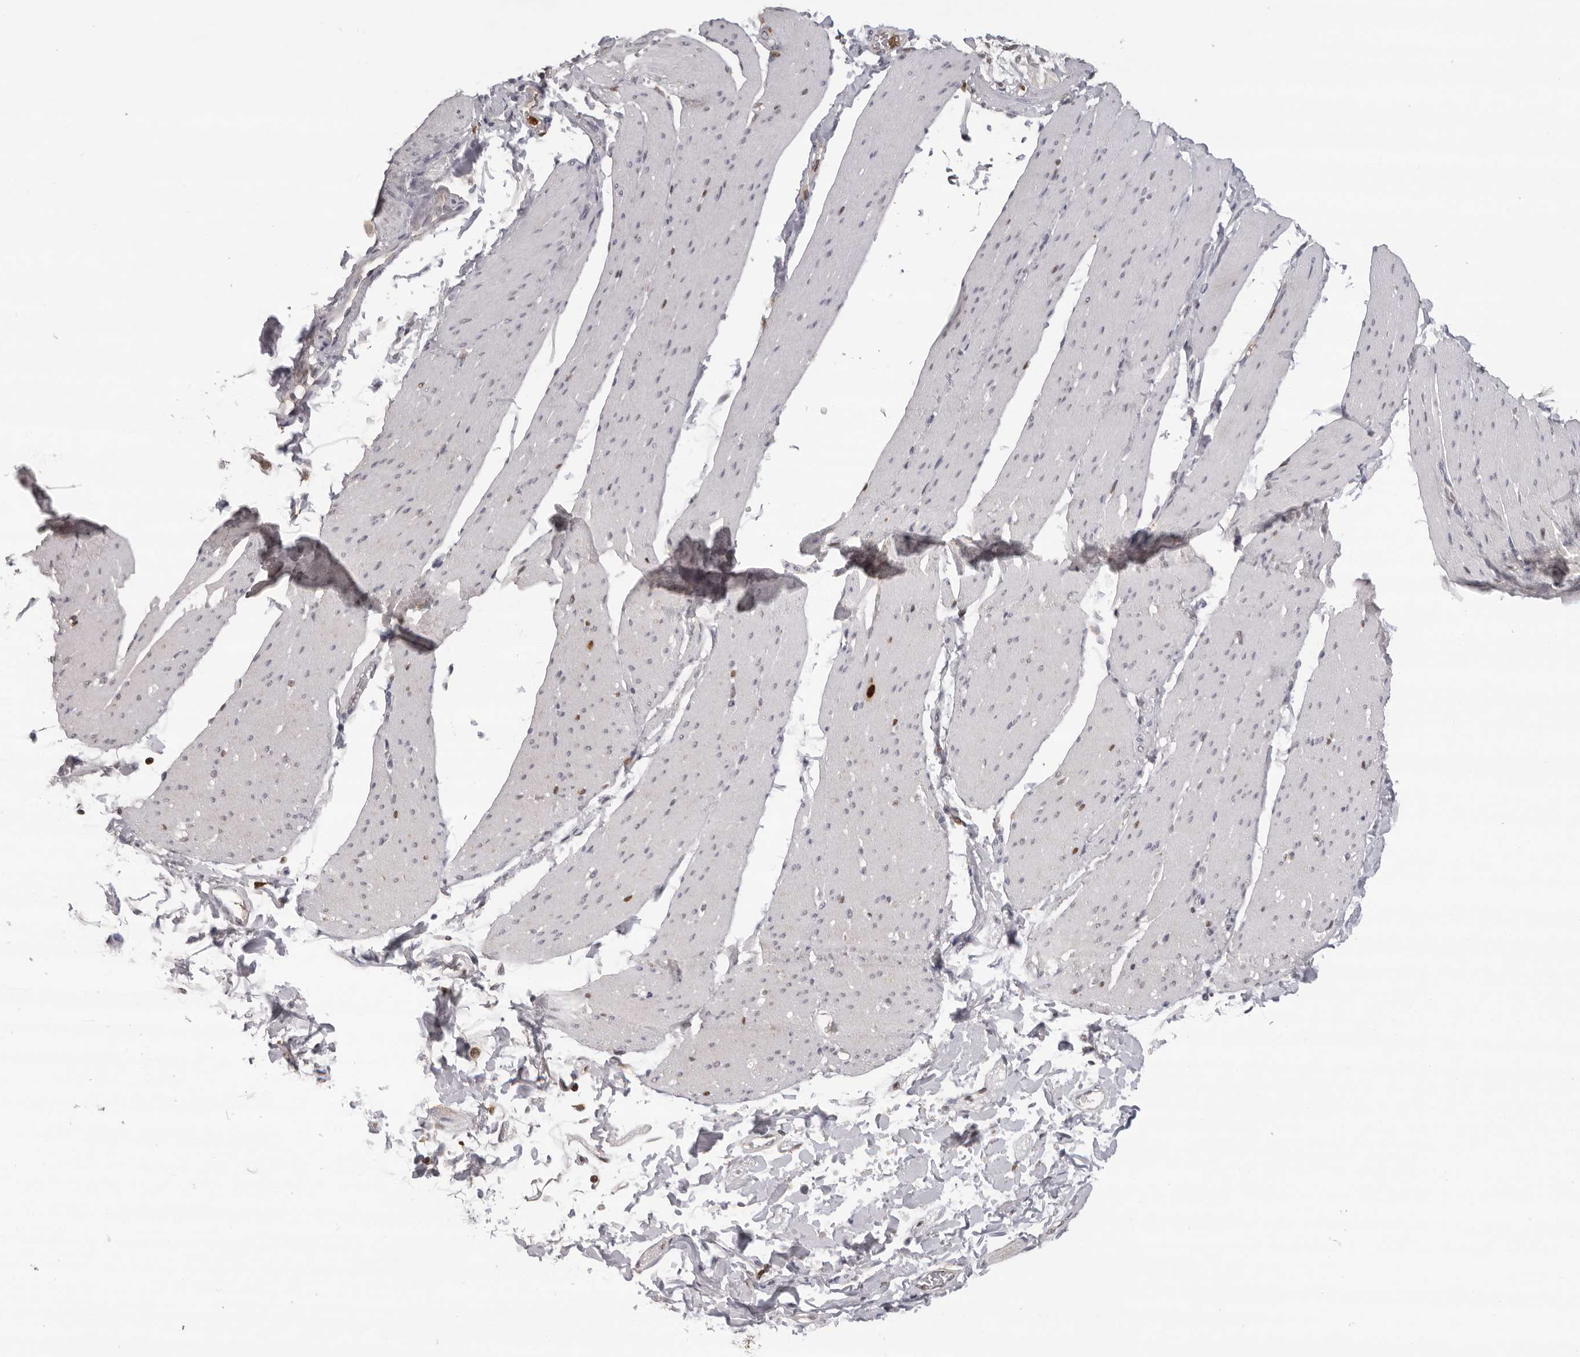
{"staining": {"intensity": "negative", "quantity": "none", "location": "none"}, "tissue": "smooth muscle", "cell_type": "Smooth muscle cells", "image_type": "normal", "snomed": [{"axis": "morphology", "description": "Normal tissue, NOS"}, {"axis": "topography", "description": "Smooth muscle"}, {"axis": "topography", "description": "Small intestine"}], "caption": "This is an immunohistochemistry photomicrograph of normal human smooth muscle. There is no expression in smooth muscle cells.", "gene": "IL31", "patient": {"sex": "female", "age": 84}}